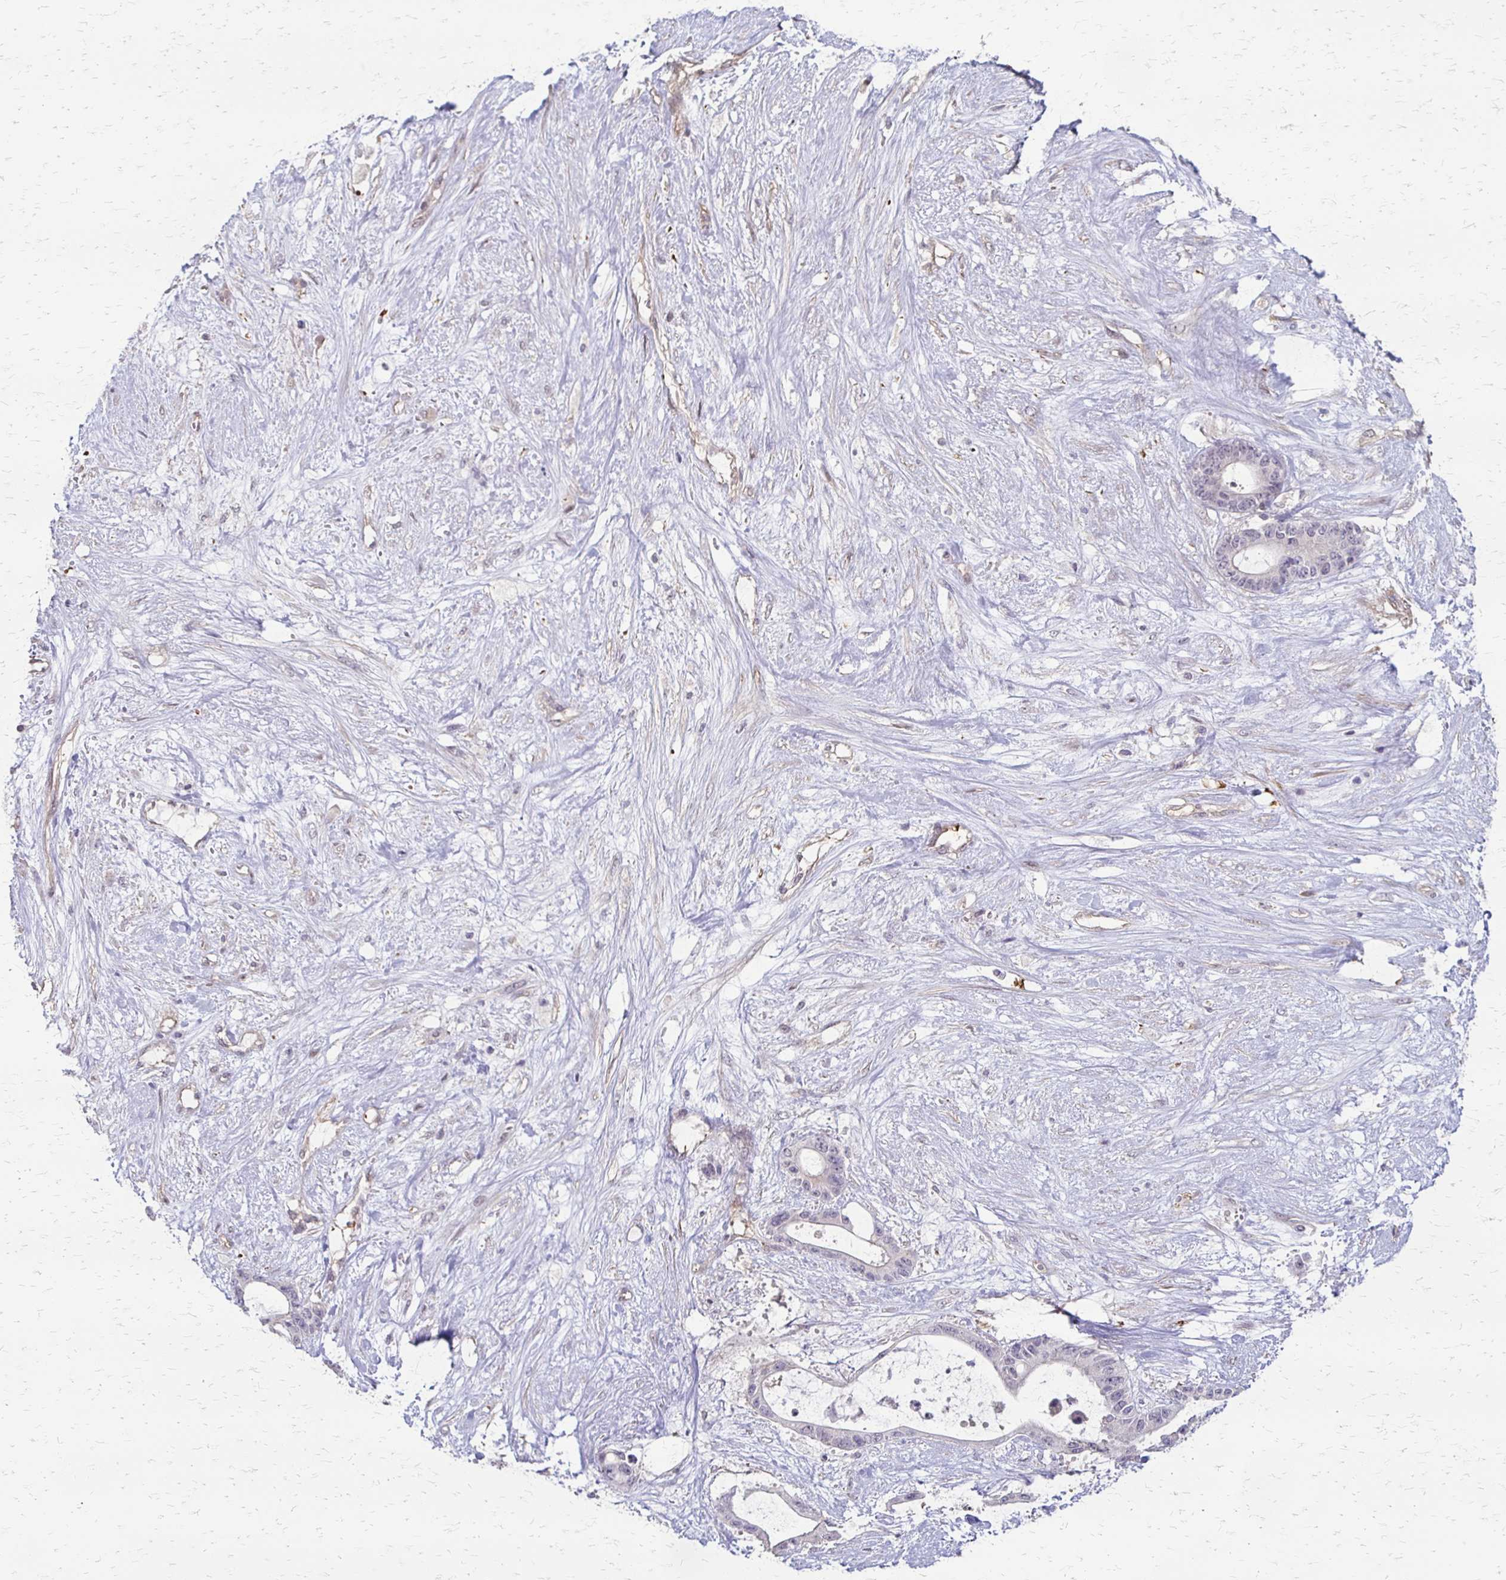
{"staining": {"intensity": "negative", "quantity": "none", "location": "none"}, "tissue": "liver cancer", "cell_type": "Tumor cells", "image_type": "cancer", "snomed": [{"axis": "morphology", "description": "Normal tissue, NOS"}, {"axis": "morphology", "description": "Cholangiocarcinoma"}, {"axis": "topography", "description": "Liver"}, {"axis": "topography", "description": "Peripheral nerve tissue"}], "caption": "Histopathology image shows no protein positivity in tumor cells of liver cancer tissue.", "gene": "CFL2", "patient": {"sex": "female", "age": 73}}